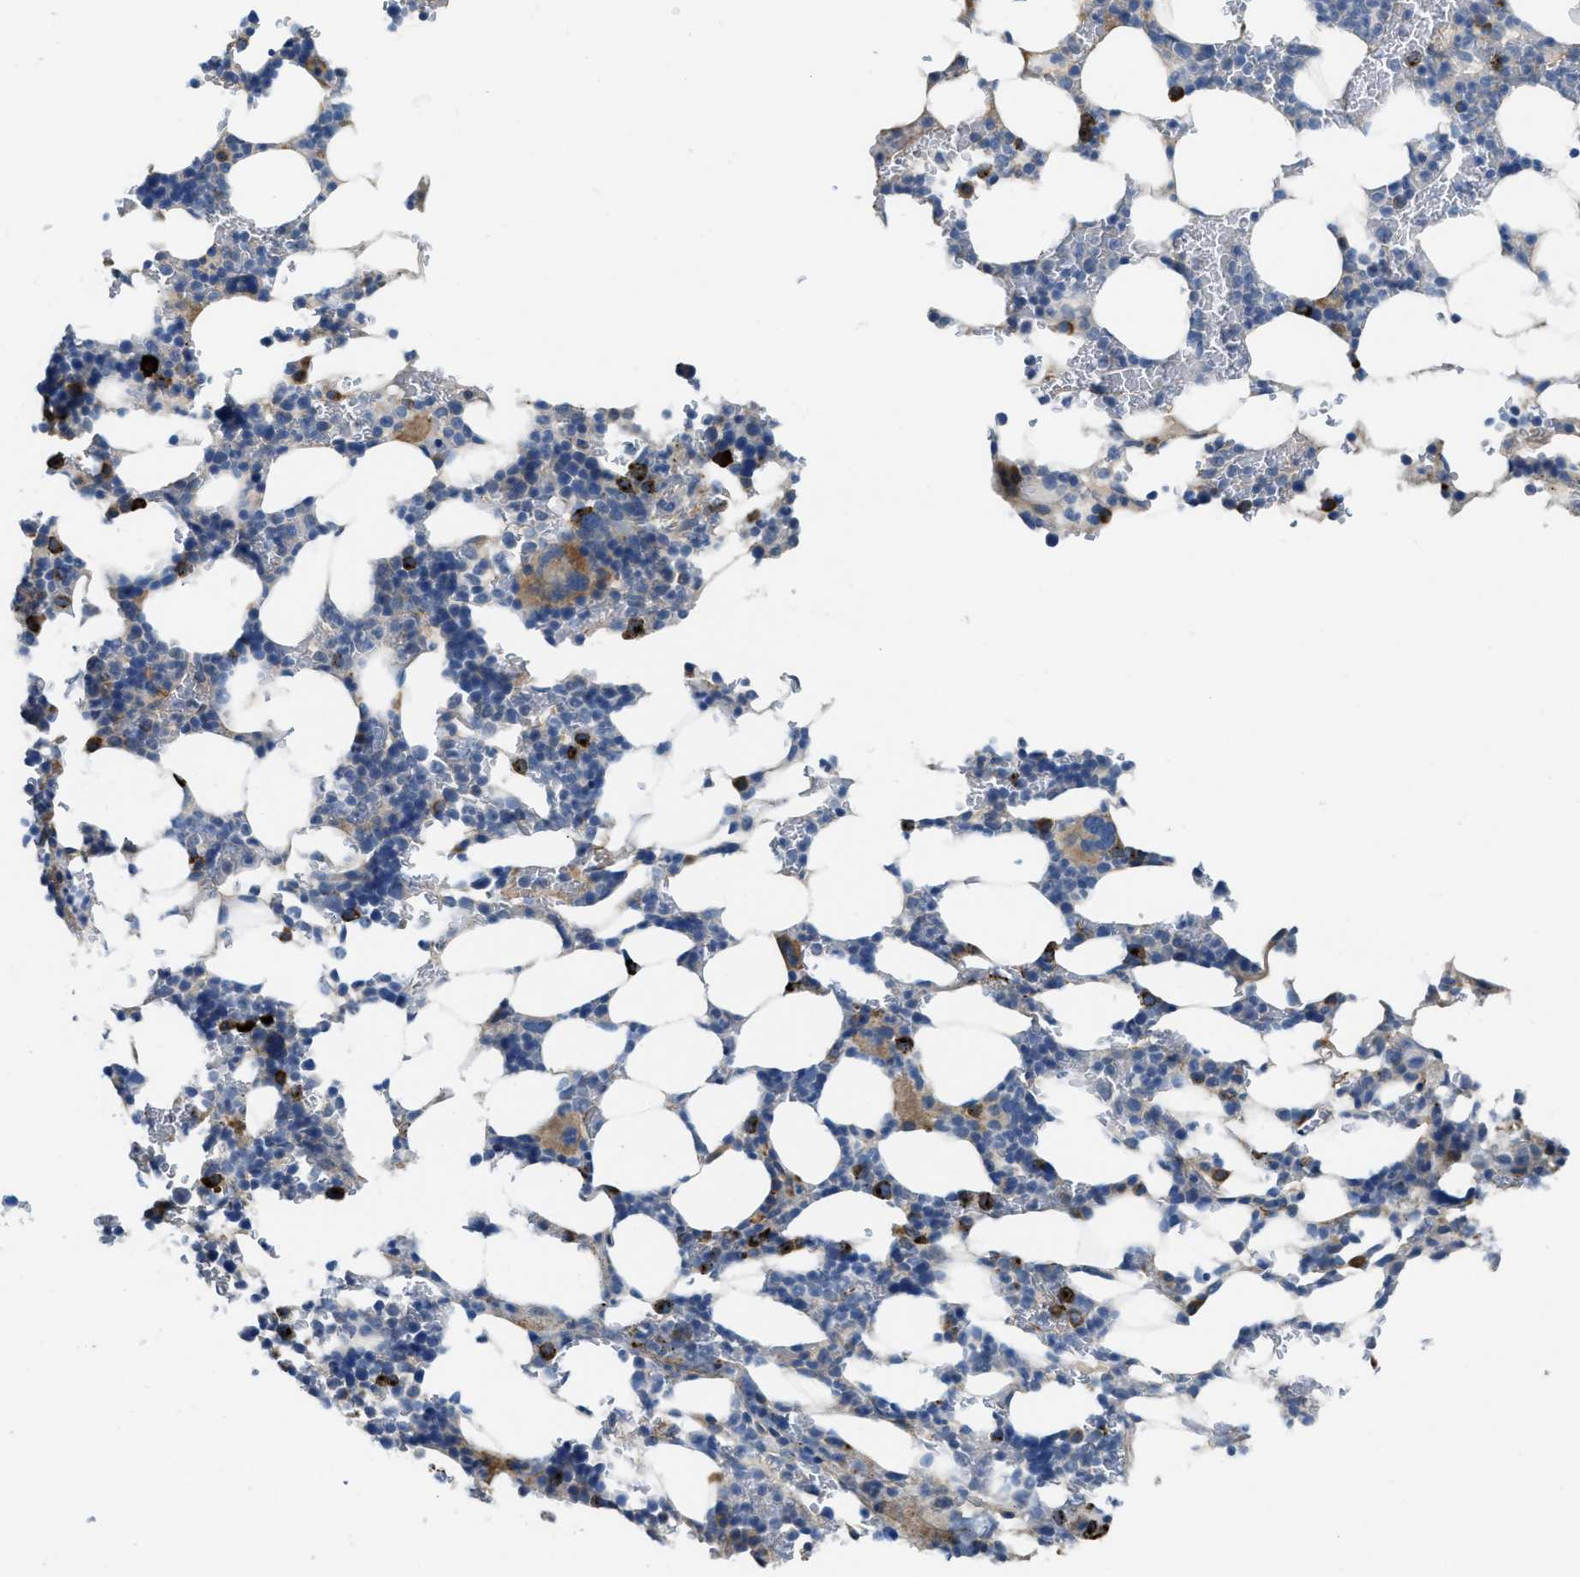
{"staining": {"intensity": "strong", "quantity": "<25%", "location": "cytoplasmic/membranous"}, "tissue": "bone marrow", "cell_type": "Hematopoietic cells", "image_type": "normal", "snomed": [{"axis": "morphology", "description": "Normal tissue, NOS"}, {"axis": "topography", "description": "Bone marrow"}], "caption": "High-magnification brightfield microscopy of benign bone marrow stained with DAB (3,3'-diaminobenzidine) (brown) and counterstained with hematoxylin (blue). hematopoietic cells exhibit strong cytoplasmic/membranous positivity is appreciated in about<25% of cells.", "gene": "BMPR1A", "patient": {"sex": "female", "age": 81}}